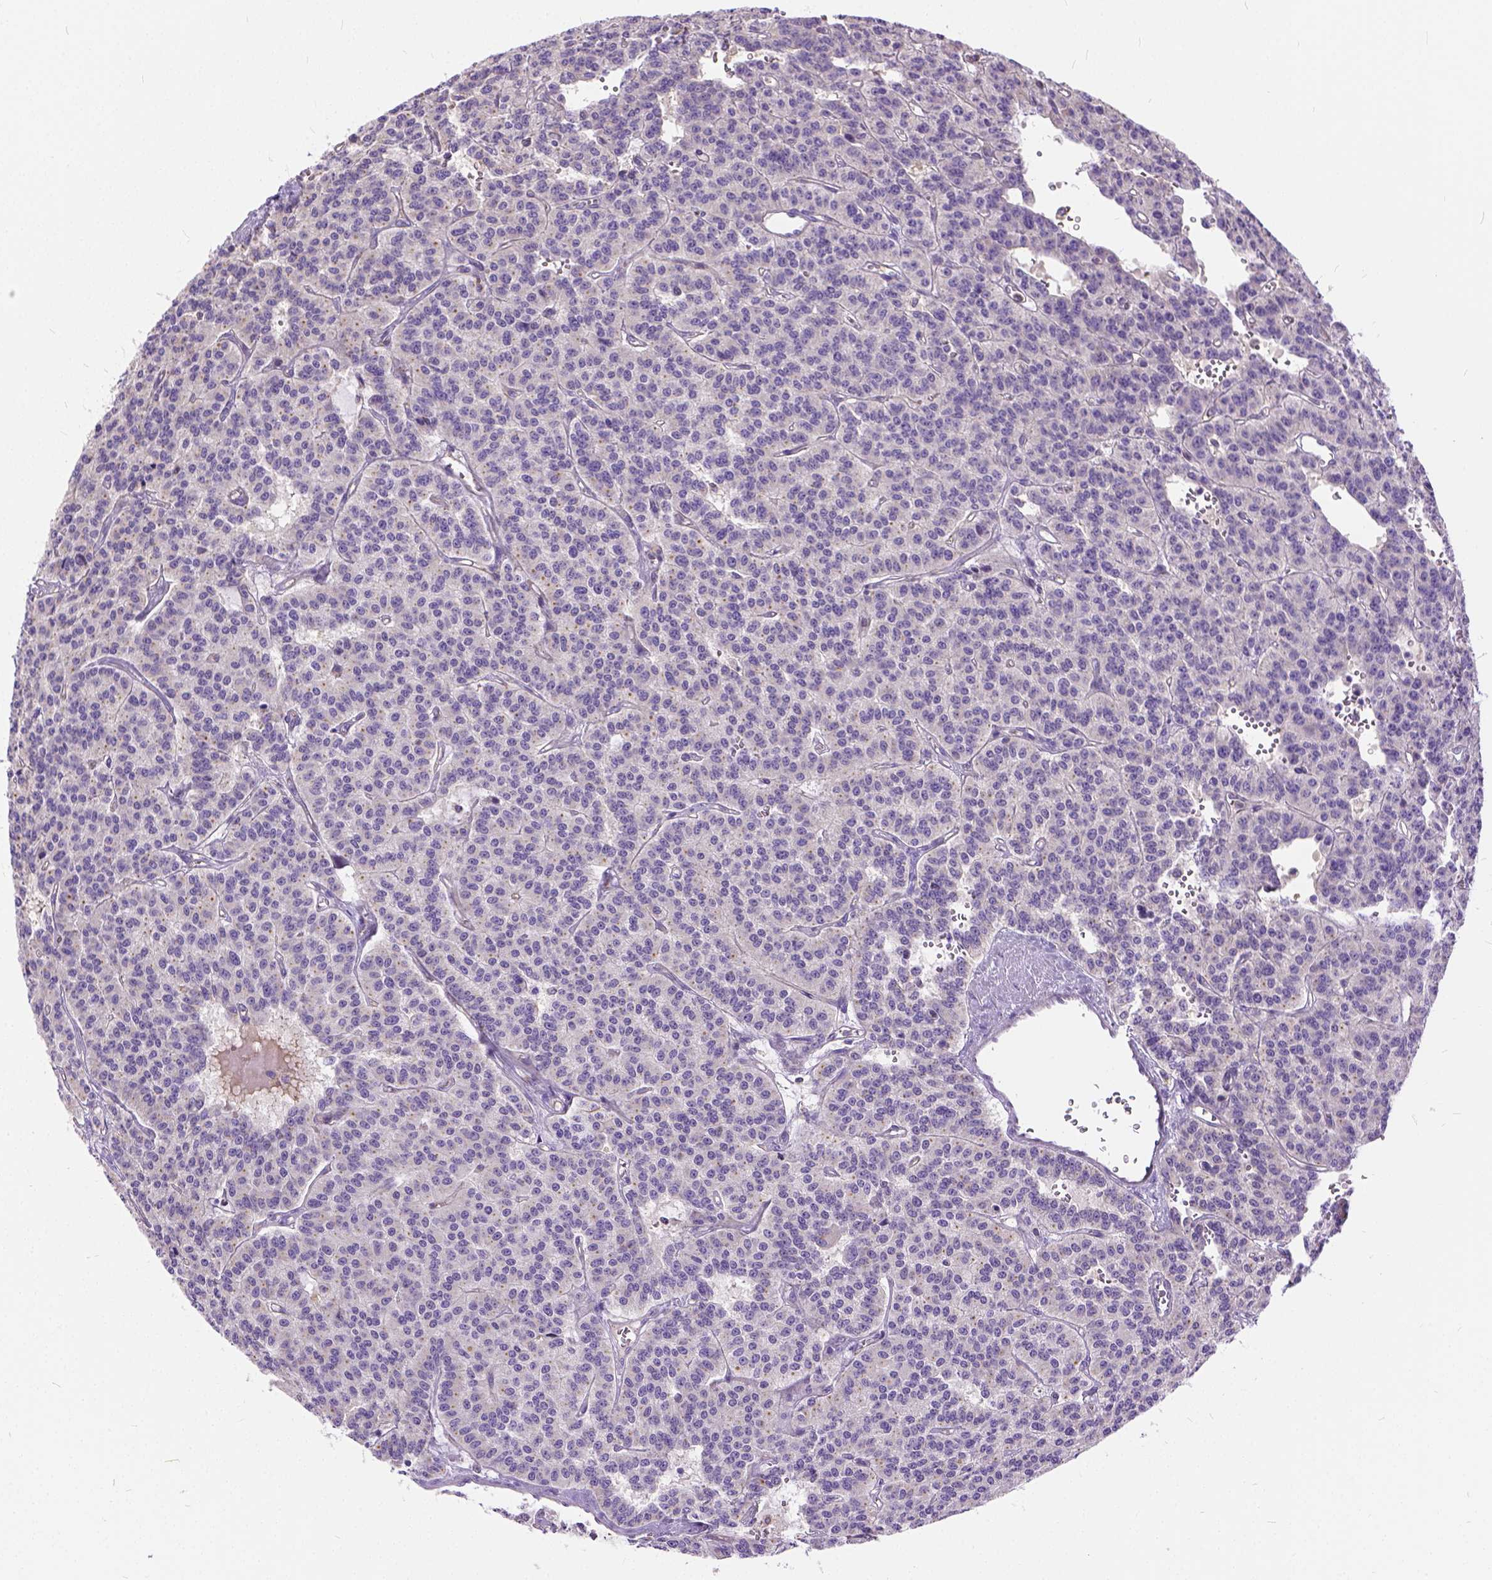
{"staining": {"intensity": "negative", "quantity": "none", "location": "none"}, "tissue": "carcinoid", "cell_type": "Tumor cells", "image_type": "cancer", "snomed": [{"axis": "morphology", "description": "Carcinoid, malignant, NOS"}, {"axis": "topography", "description": "Lung"}], "caption": "This is a photomicrograph of IHC staining of malignant carcinoid, which shows no positivity in tumor cells. The staining is performed using DAB (3,3'-diaminobenzidine) brown chromogen with nuclei counter-stained in using hematoxylin.", "gene": "CADM4", "patient": {"sex": "female", "age": 71}}